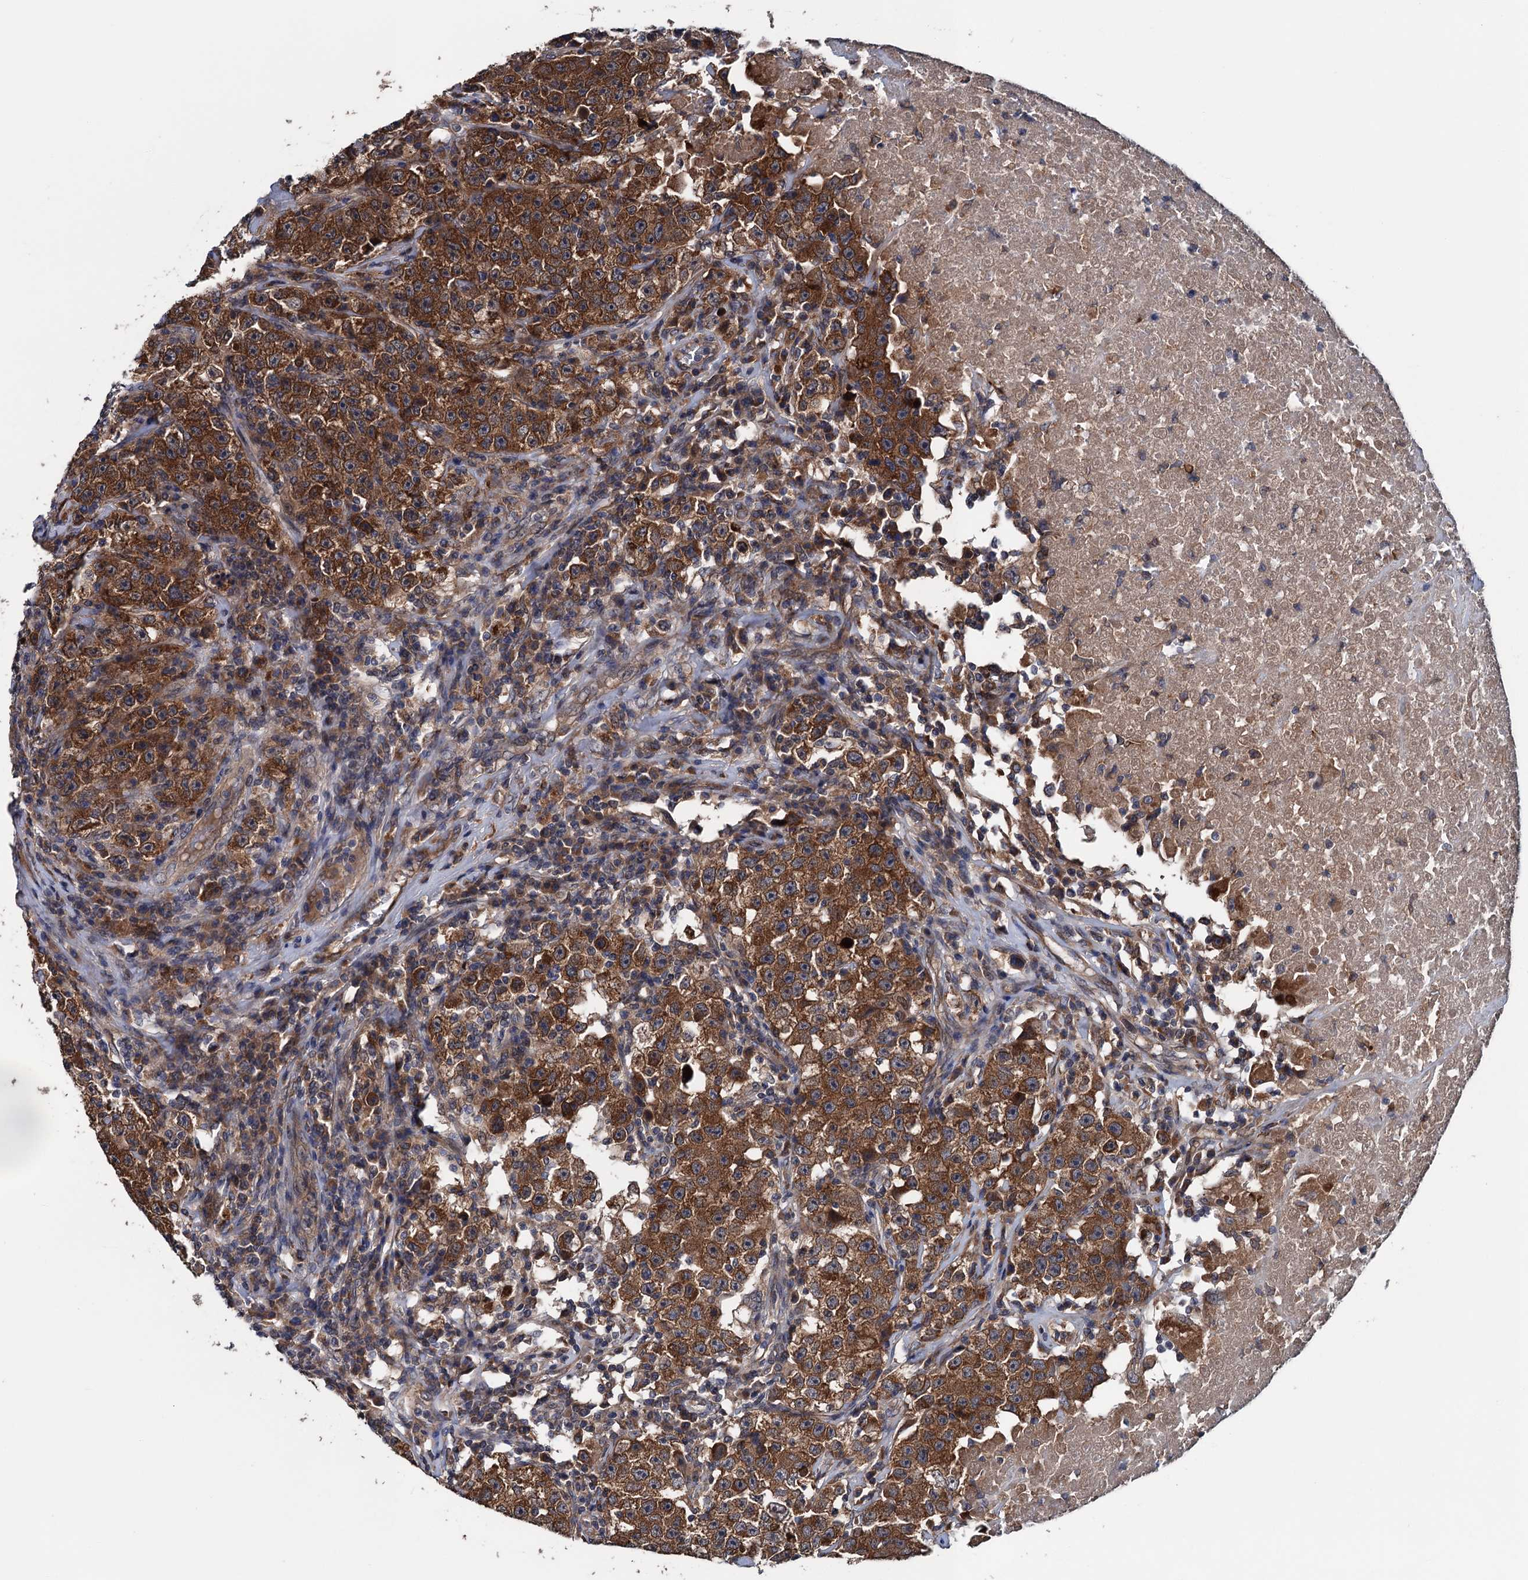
{"staining": {"intensity": "strong", "quantity": ">75%", "location": "cytoplasmic/membranous"}, "tissue": "testis cancer", "cell_type": "Tumor cells", "image_type": "cancer", "snomed": [{"axis": "morphology", "description": "Seminoma, NOS"}, {"axis": "topography", "description": "Testis"}], "caption": "There is high levels of strong cytoplasmic/membranous expression in tumor cells of testis cancer (seminoma), as demonstrated by immunohistochemical staining (brown color).", "gene": "BLTP3B", "patient": {"sex": "male", "age": 22}}